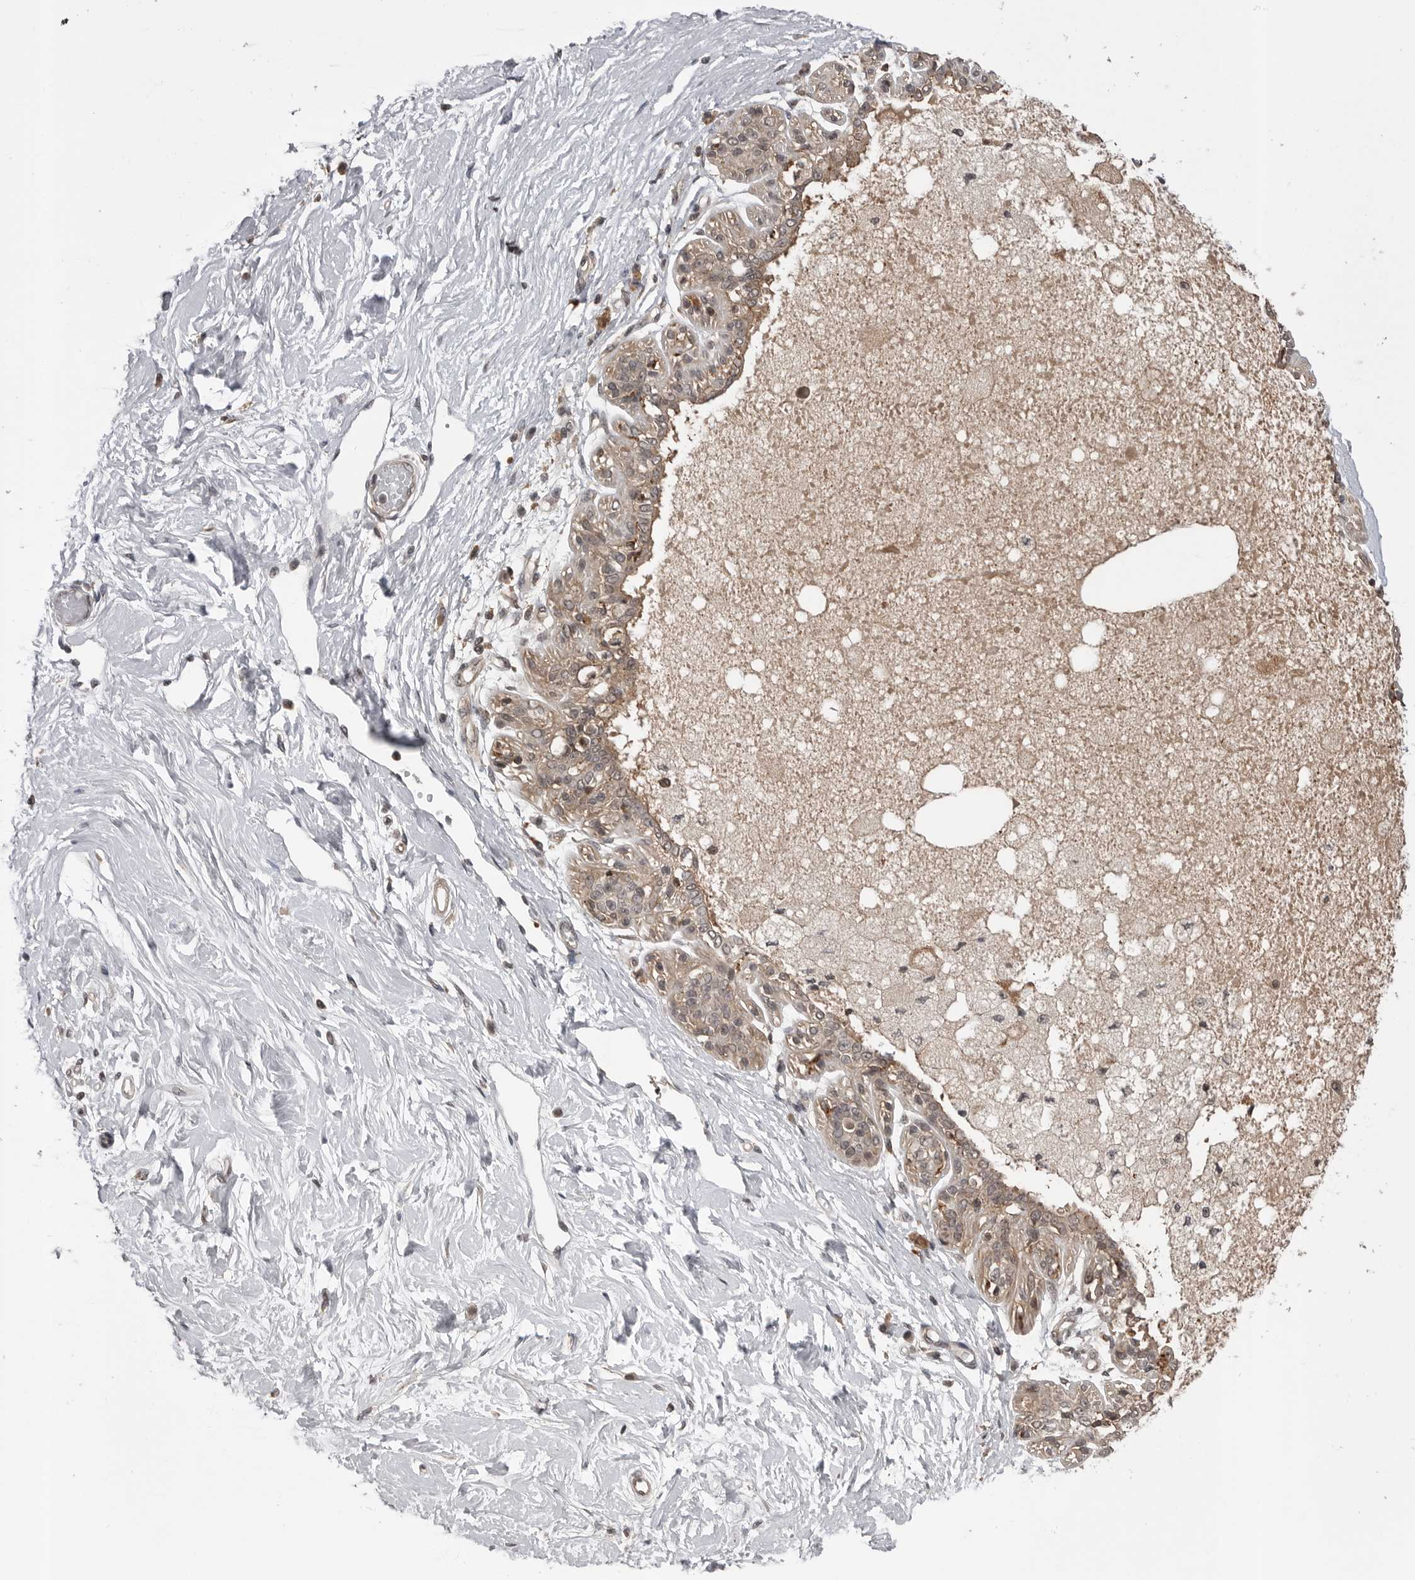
{"staining": {"intensity": "negative", "quantity": "none", "location": "none"}, "tissue": "breast", "cell_type": "Adipocytes", "image_type": "normal", "snomed": [{"axis": "morphology", "description": "Normal tissue, NOS"}, {"axis": "topography", "description": "Breast"}], "caption": "This is an immunohistochemistry photomicrograph of normal human breast. There is no positivity in adipocytes.", "gene": "AOAH", "patient": {"sex": "female", "age": 45}}